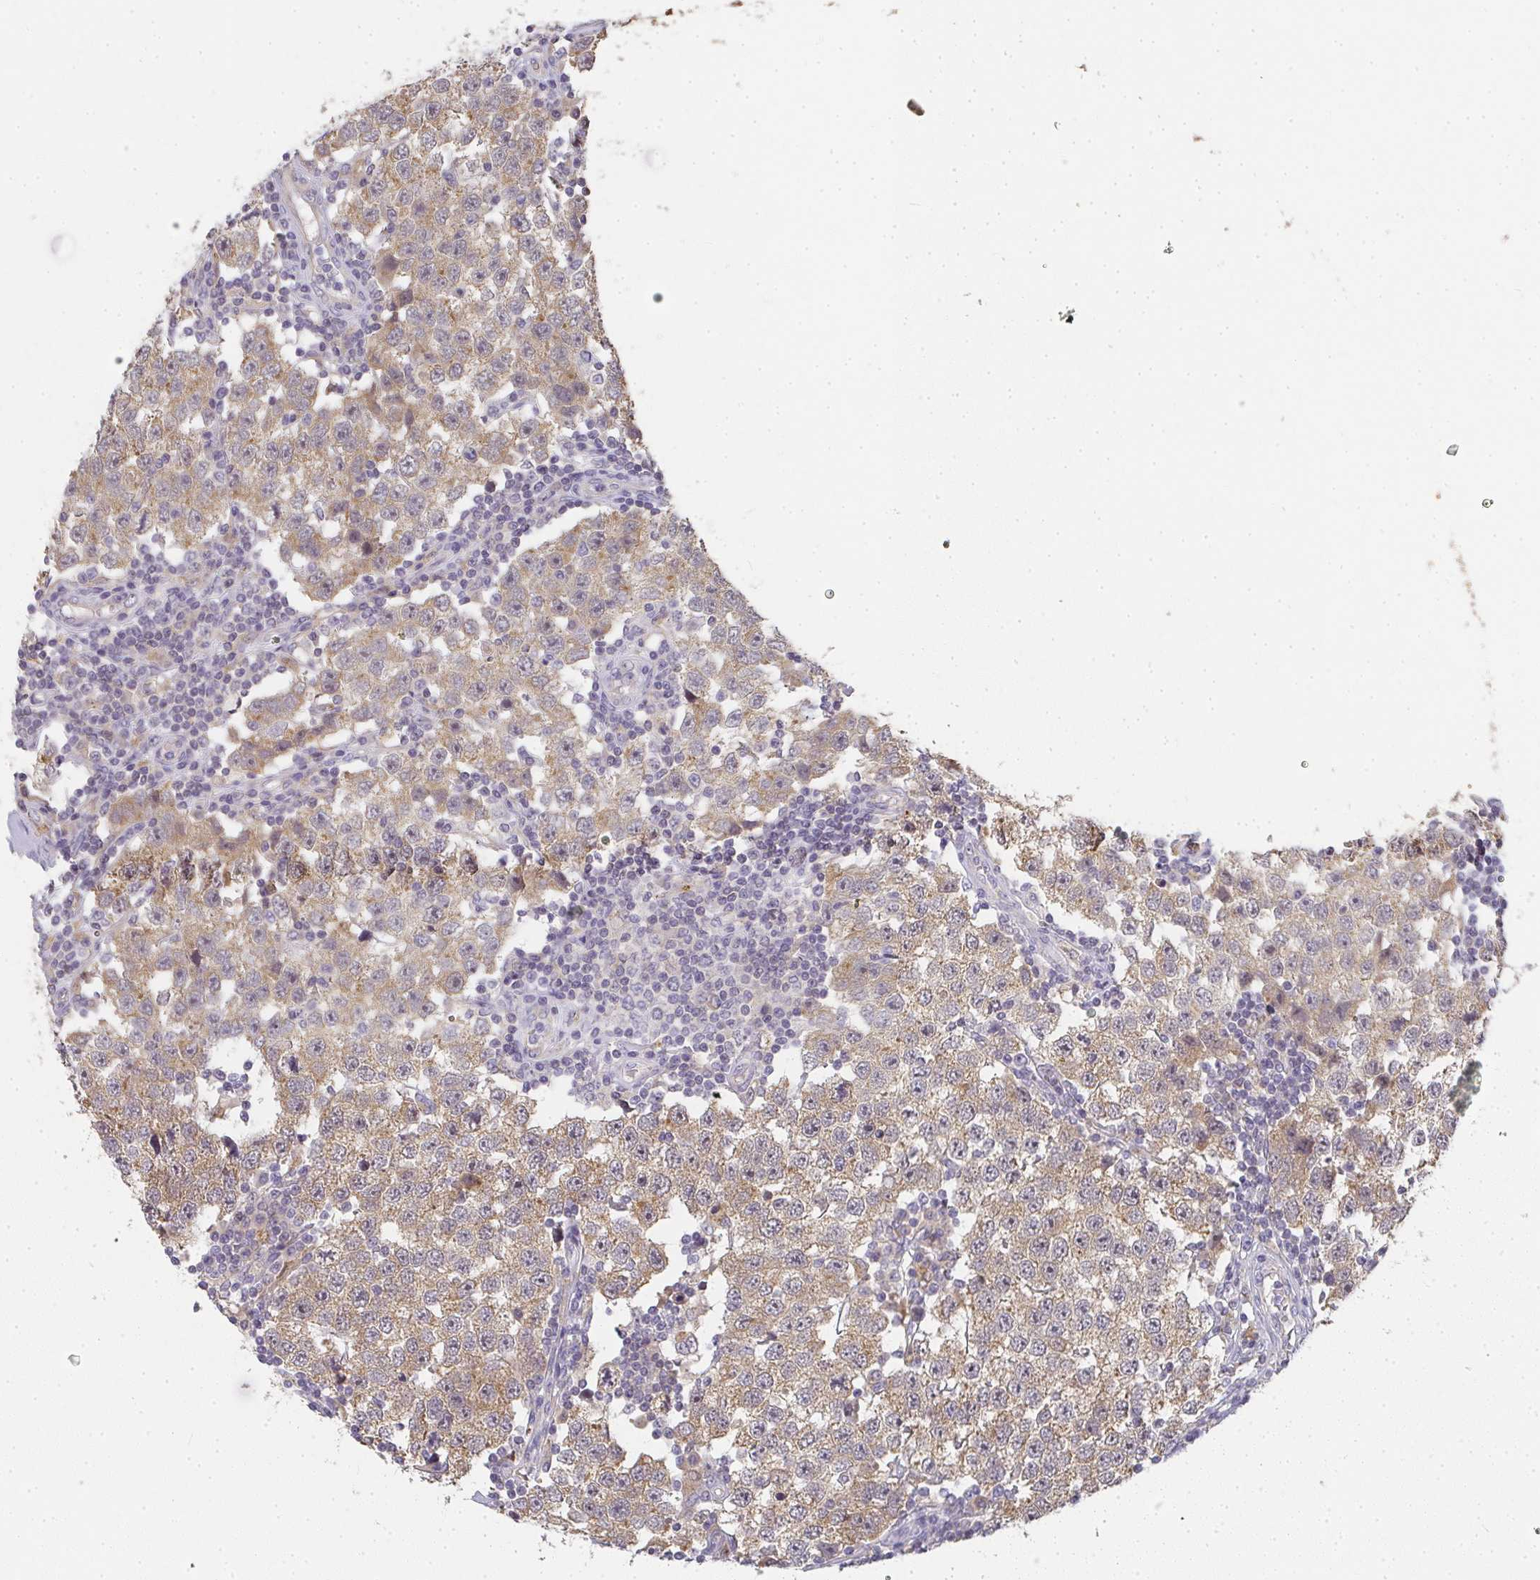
{"staining": {"intensity": "weak", "quantity": ">75%", "location": "cytoplasmic/membranous"}, "tissue": "testis cancer", "cell_type": "Tumor cells", "image_type": "cancer", "snomed": [{"axis": "morphology", "description": "Seminoma, NOS"}, {"axis": "topography", "description": "Testis"}], "caption": "Weak cytoplasmic/membranous positivity is present in about >75% of tumor cells in testis cancer.", "gene": "SLC35B3", "patient": {"sex": "male", "age": 34}}